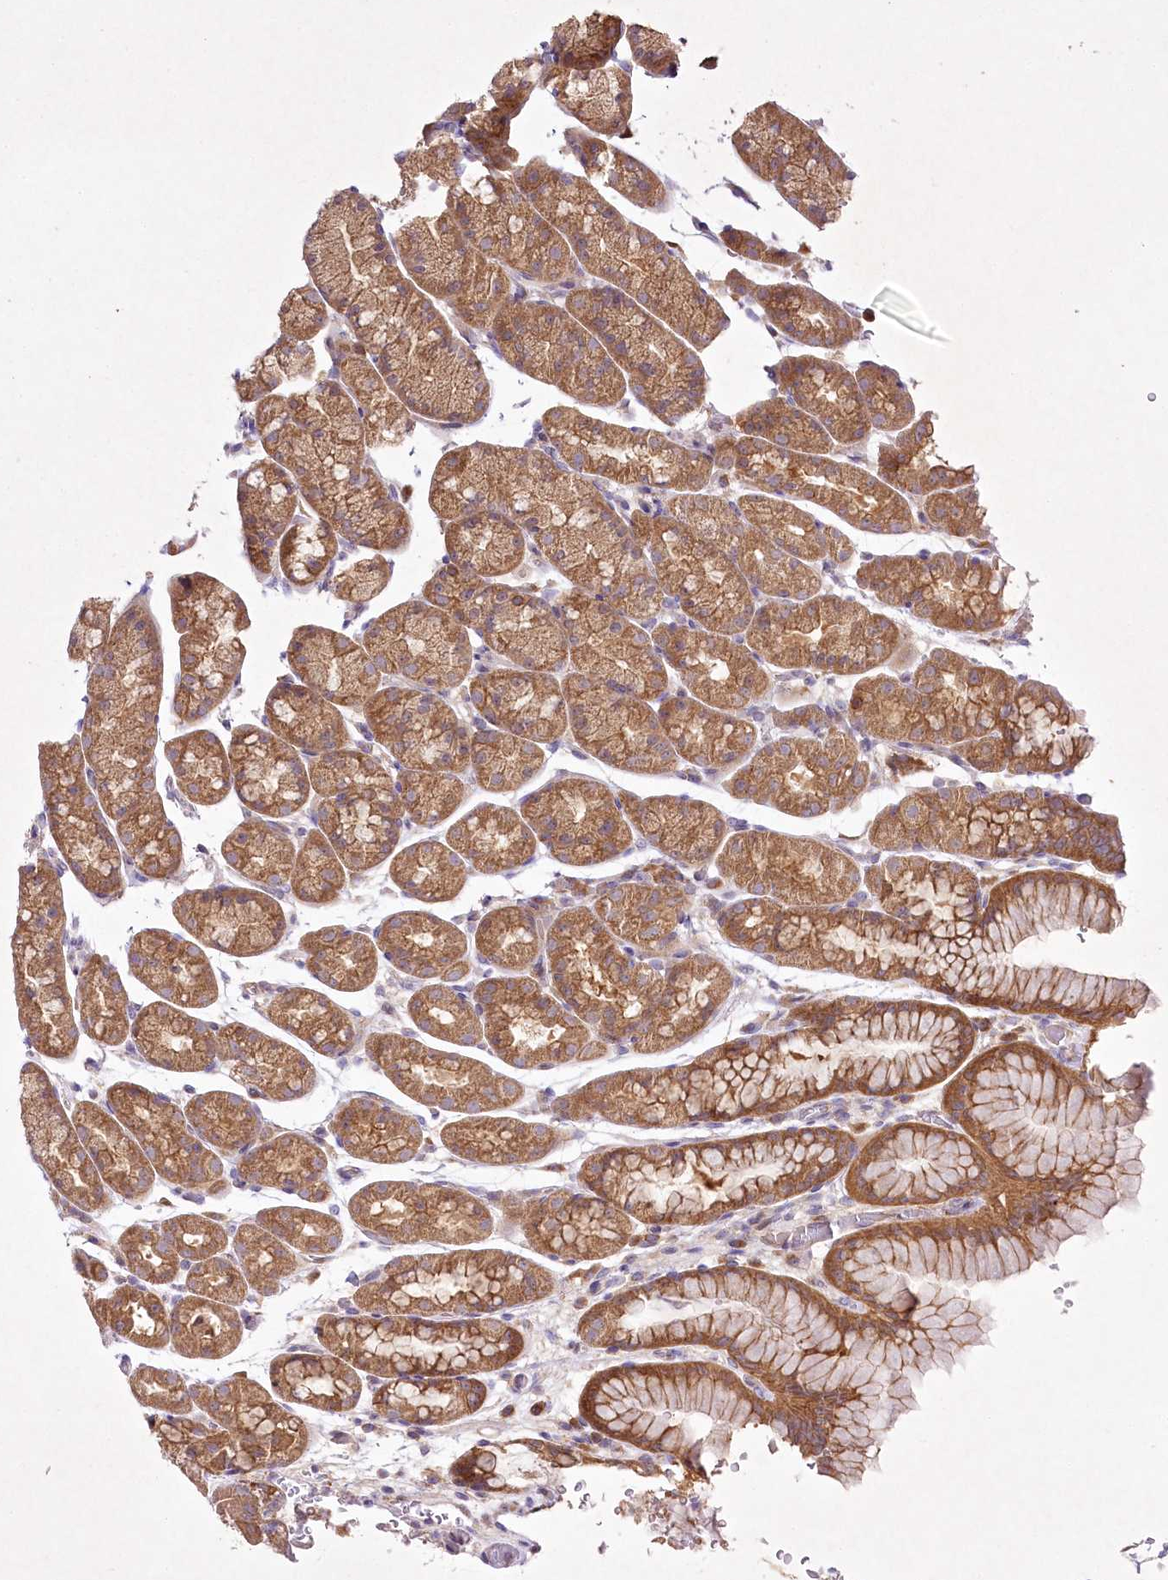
{"staining": {"intensity": "moderate", "quantity": ">75%", "location": "cytoplasmic/membranous"}, "tissue": "stomach", "cell_type": "Glandular cells", "image_type": "normal", "snomed": [{"axis": "morphology", "description": "Normal tissue, NOS"}, {"axis": "topography", "description": "Stomach"}], "caption": "This is a micrograph of immunohistochemistry (IHC) staining of normal stomach, which shows moderate staining in the cytoplasmic/membranous of glandular cells.", "gene": "PYROXD1", "patient": {"sex": "male", "age": 42}}